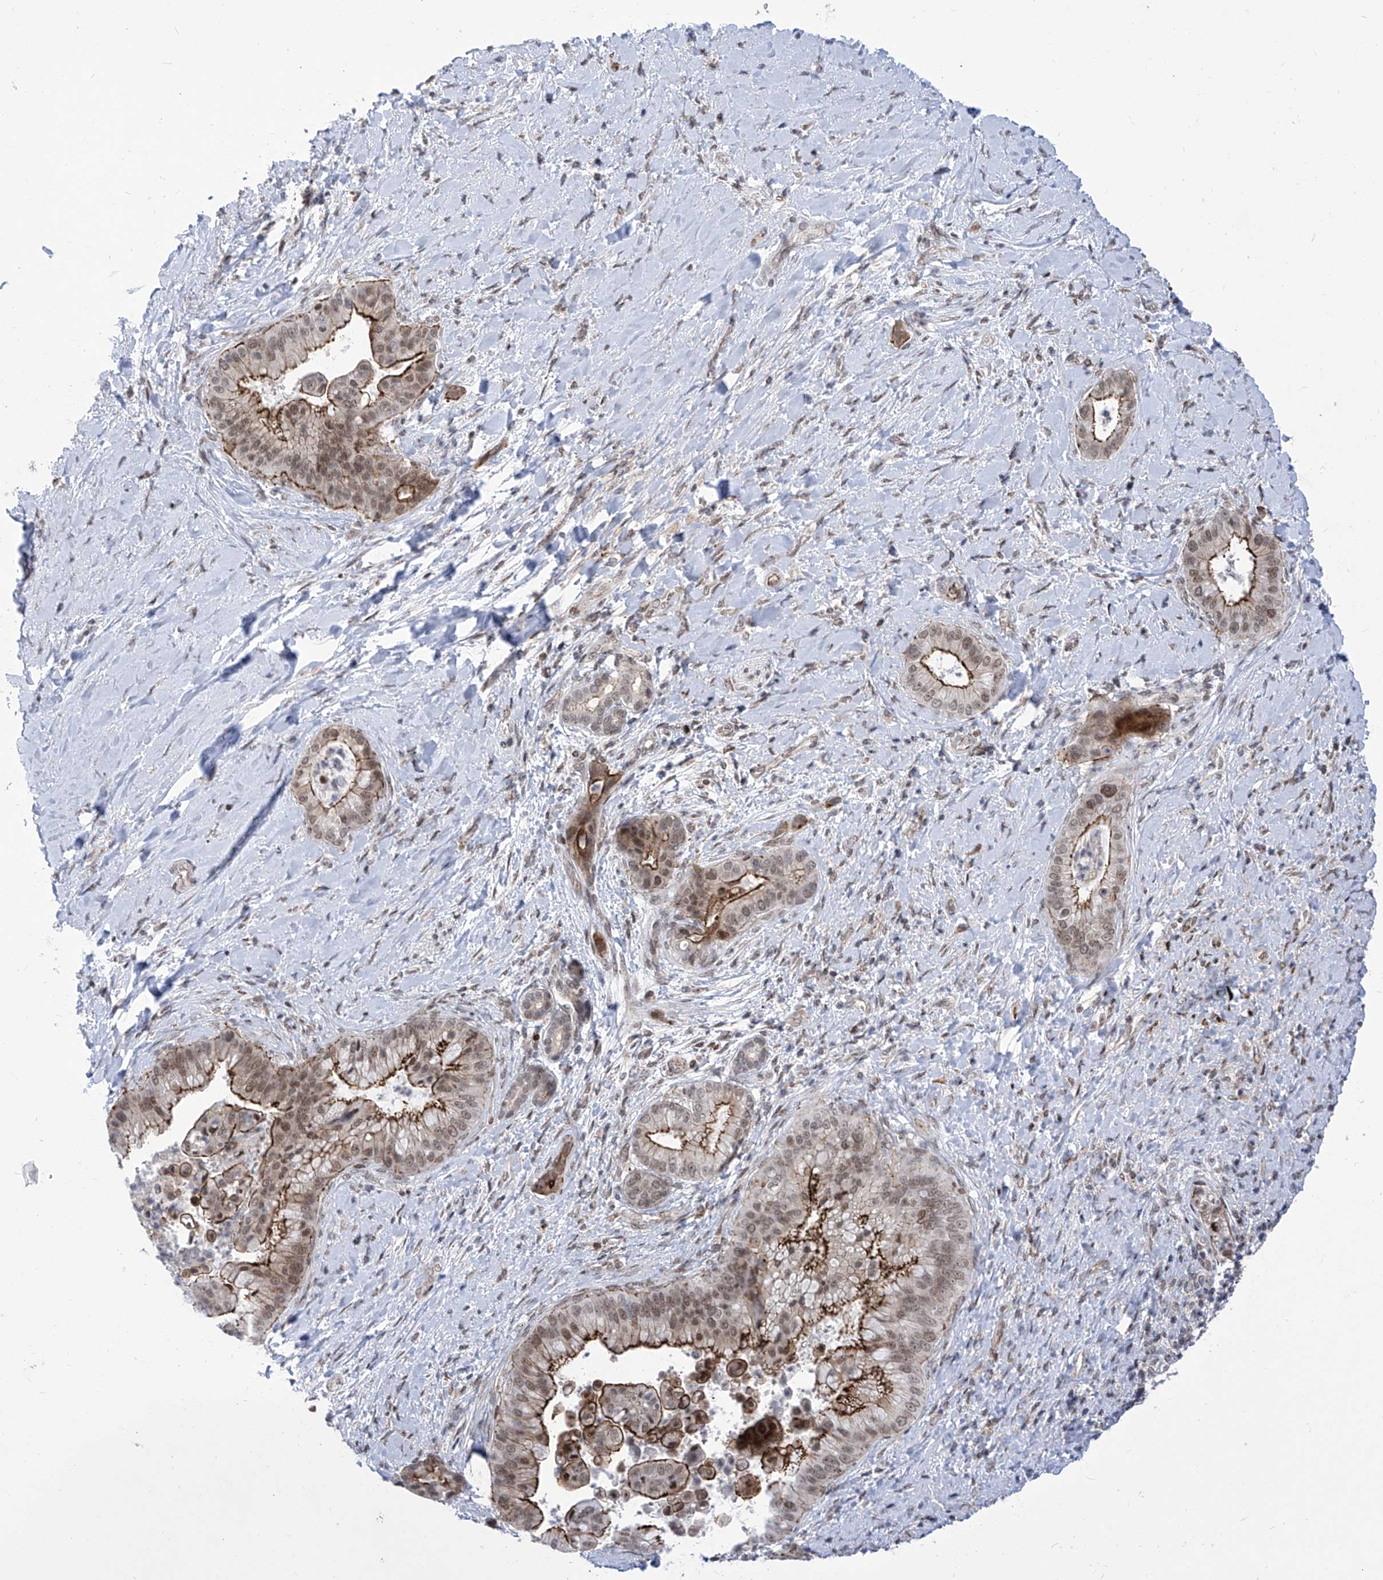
{"staining": {"intensity": "moderate", "quantity": ">75%", "location": "cytoplasmic/membranous,nuclear"}, "tissue": "liver cancer", "cell_type": "Tumor cells", "image_type": "cancer", "snomed": [{"axis": "morphology", "description": "Cholangiocarcinoma"}, {"axis": "topography", "description": "Liver"}], "caption": "Human cholangiocarcinoma (liver) stained with a protein marker shows moderate staining in tumor cells.", "gene": "CEP290", "patient": {"sex": "female", "age": 54}}